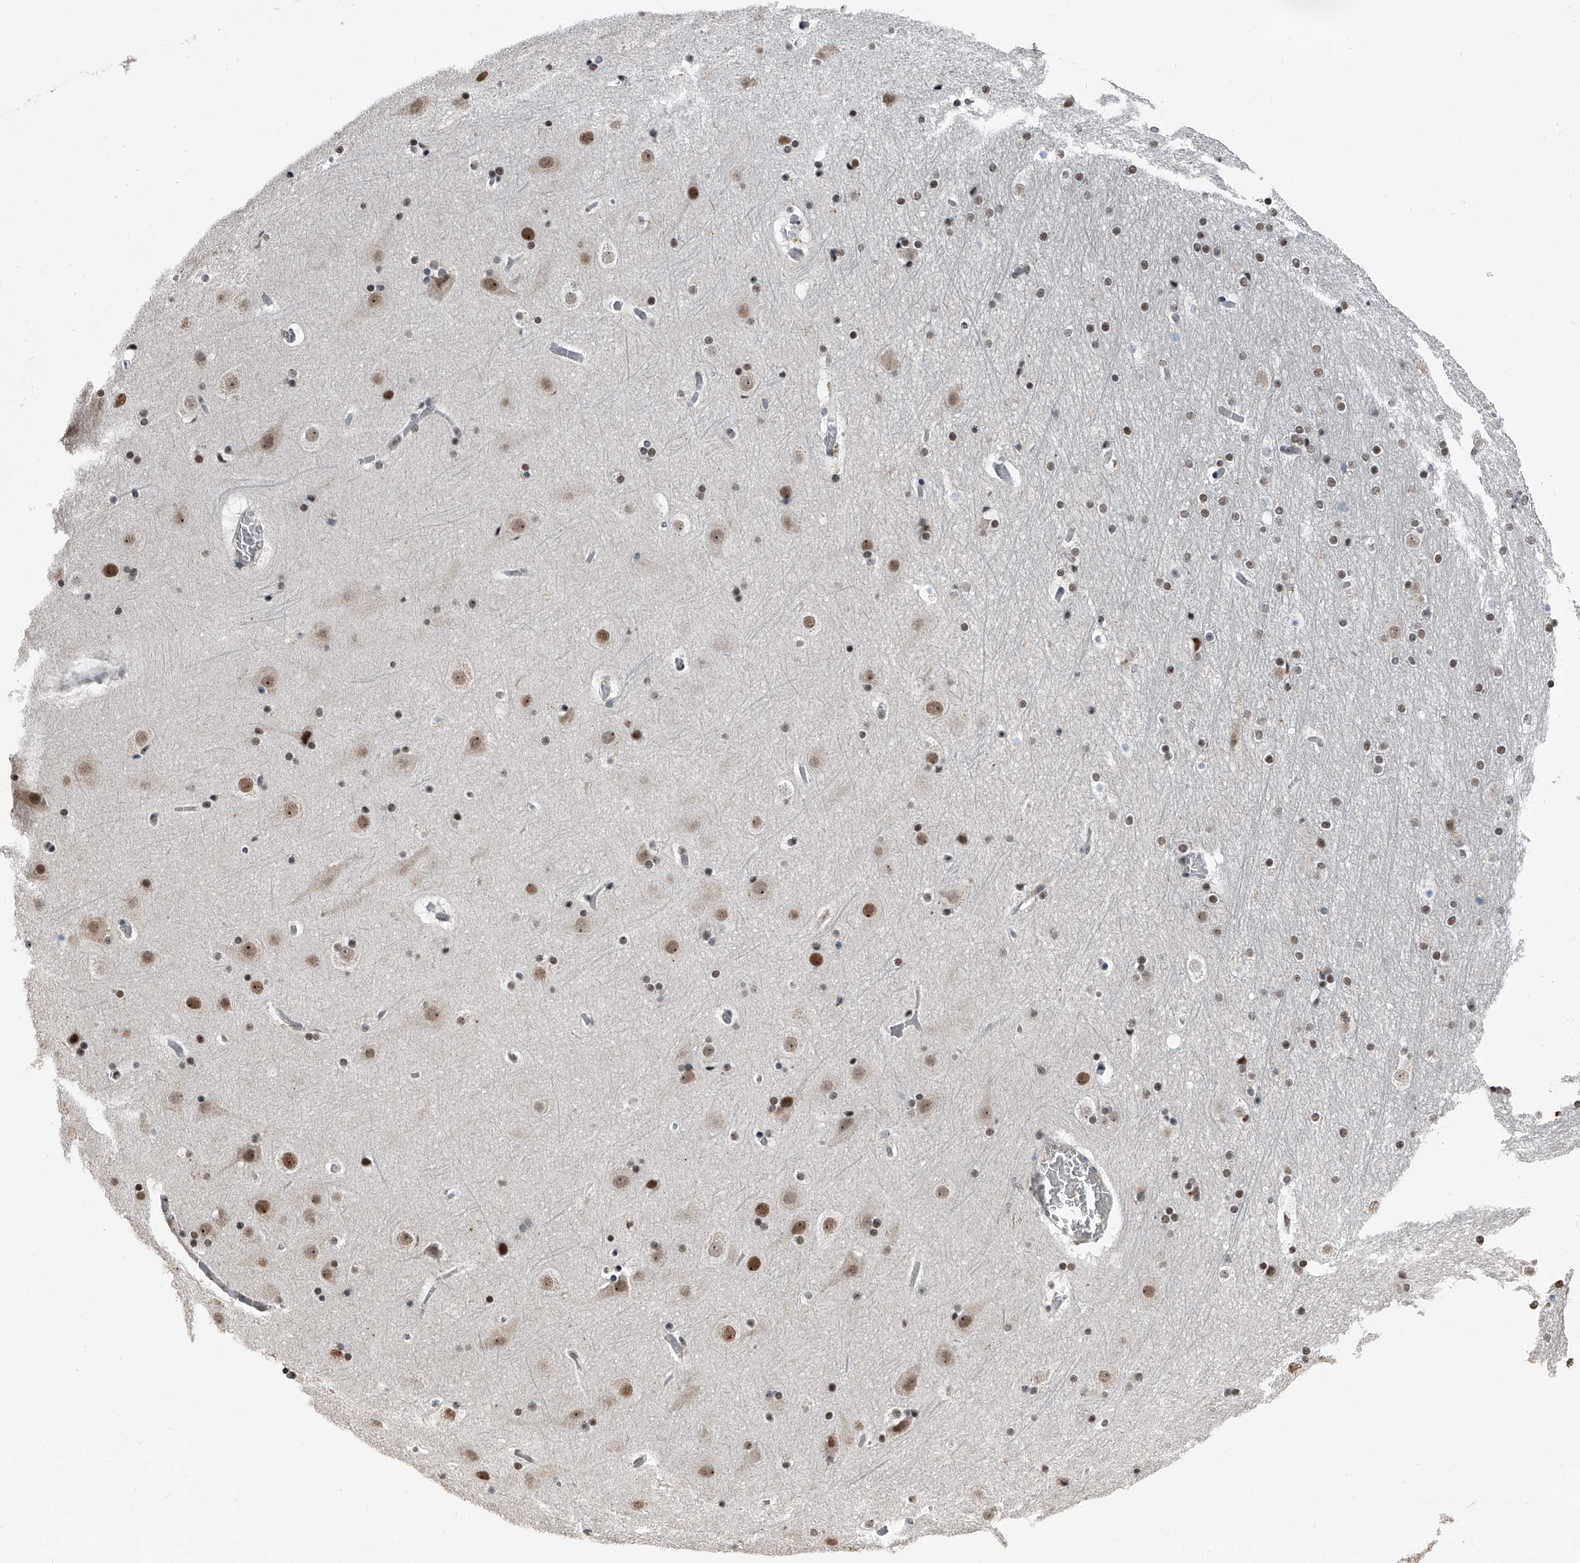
{"staining": {"intensity": "negative", "quantity": "none", "location": "none"}, "tissue": "cerebral cortex", "cell_type": "Endothelial cells", "image_type": "normal", "snomed": [{"axis": "morphology", "description": "Normal tissue, NOS"}, {"axis": "topography", "description": "Cerebral cortex"}], "caption": "High power microscopy histopathology image of an immunohistochemistry (IHC) photomicrograph of benign cerebral cortex, revealing no significant expression in endothelial cells.", "gene": "TCOF1", "patient": {"sex": "male", "age": 57}}